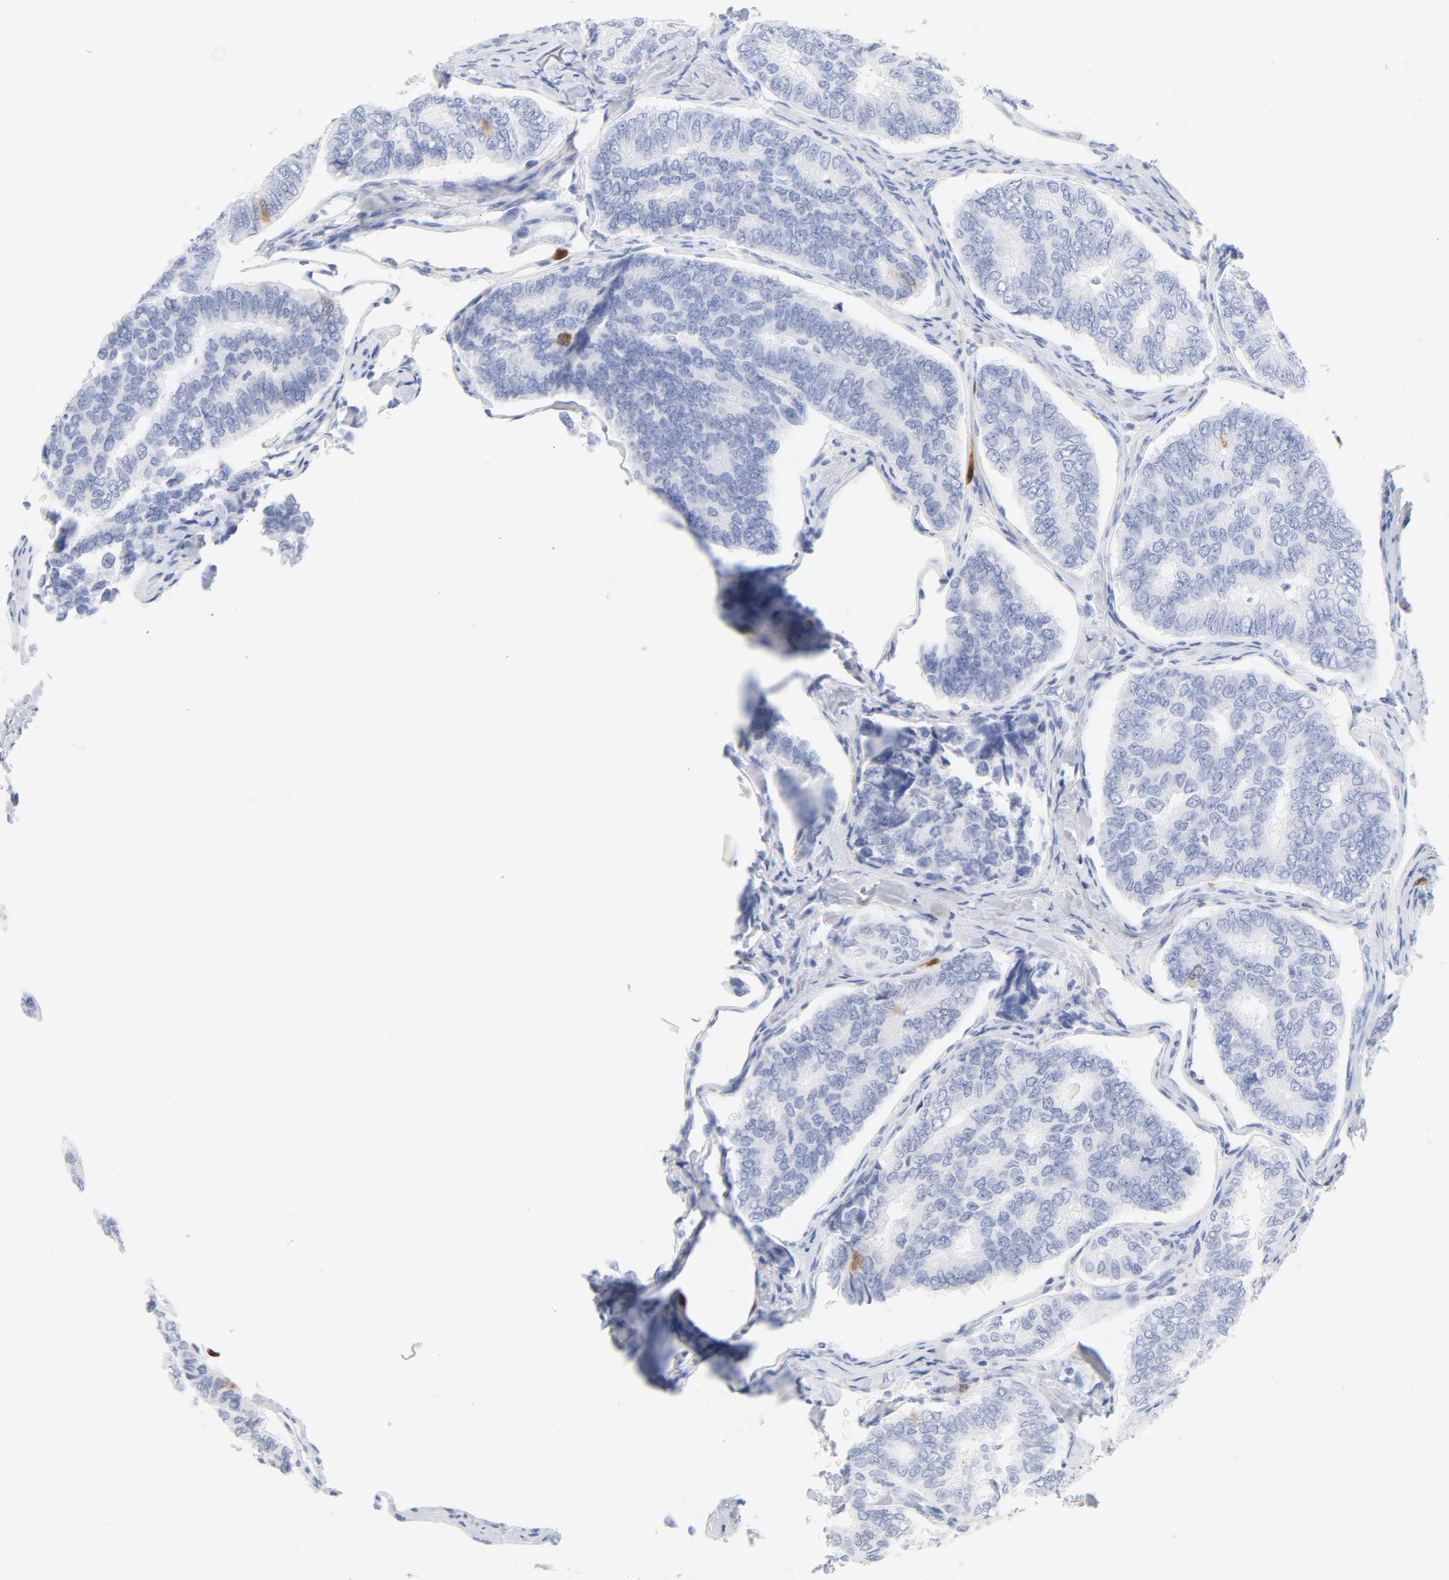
{"staining": {"intensity": "moderate", "quantity": "<25%", "location": "nuclear"}, "tissue": "thyroid cancer", "cell_type": "Tumor cells", "image_type": "cancer", "snomed": [{"axis": "morphology", "description": "Papillary adenocarcinoma, NOS"}, {"axis": "topography", "description": "Thyroid gland"}], "caption": "High-power microscopy captured an immunohistochemistry photomicrograph of thyroid cancer (papillary adenocarcinoma), revealing moderate nuclear staining in about <25% of tumor cells.", "gene": "CDC20", "patient": {"sex": "female", "age": 35}}